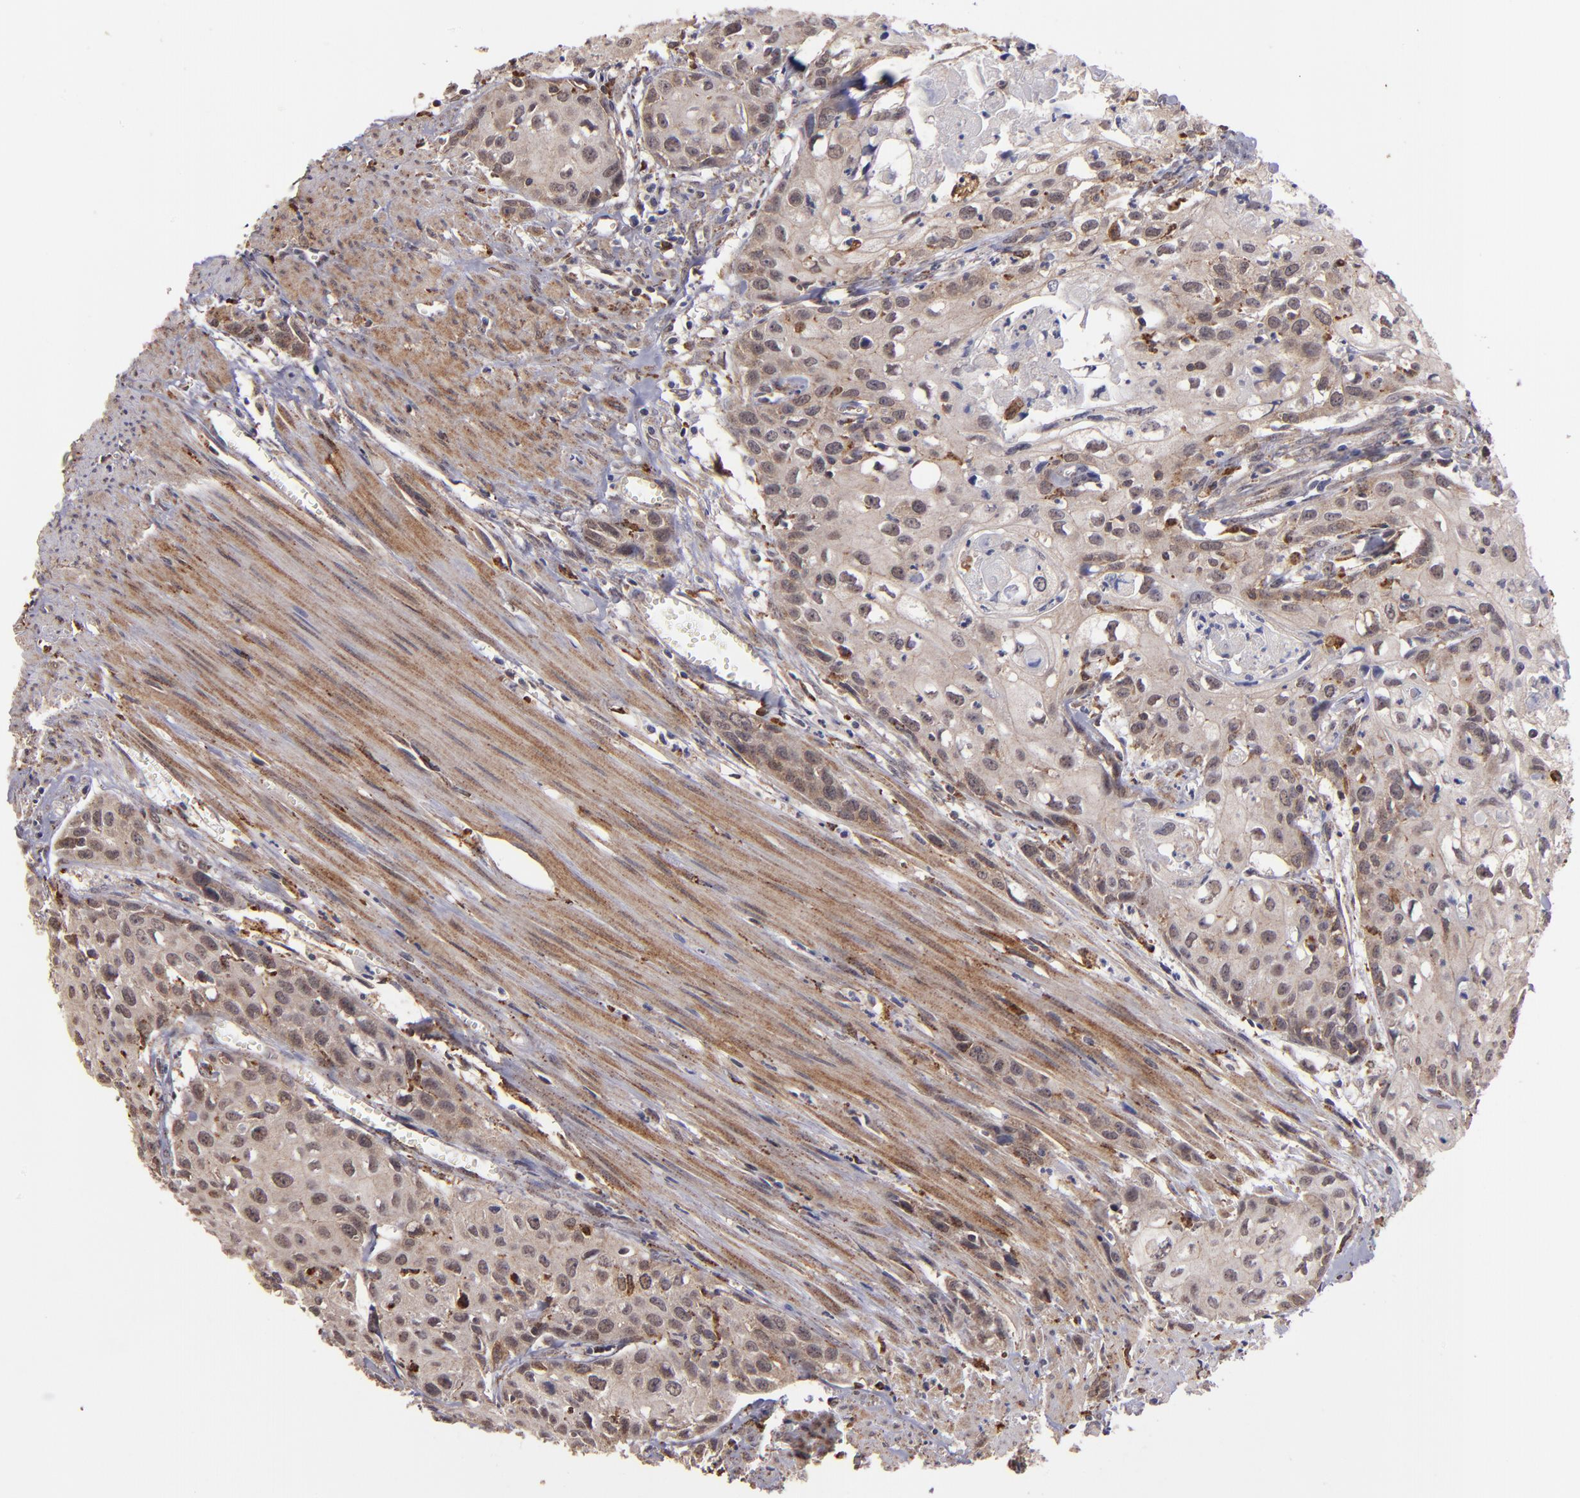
{"staining": {"intensity": "moderate", "quantity": ">75%", "location": "cytoplasmic/membranous"}, "tissue": "urothelial cancer", "cell_type": "Tumor cells", "image_type": "cancer", "snomed": [{"axis": "morphology", "description": "Urothelial carcinoma, High grade"}, {"axis": "topography", "description": "Urinary bladder"}], "caption": "Human urothelial cancer stained with a protein marker reveals moderate staining in tumor cells.", "gene": "SIPA1L1", "patient": {"sex": "male", "age": 54}}